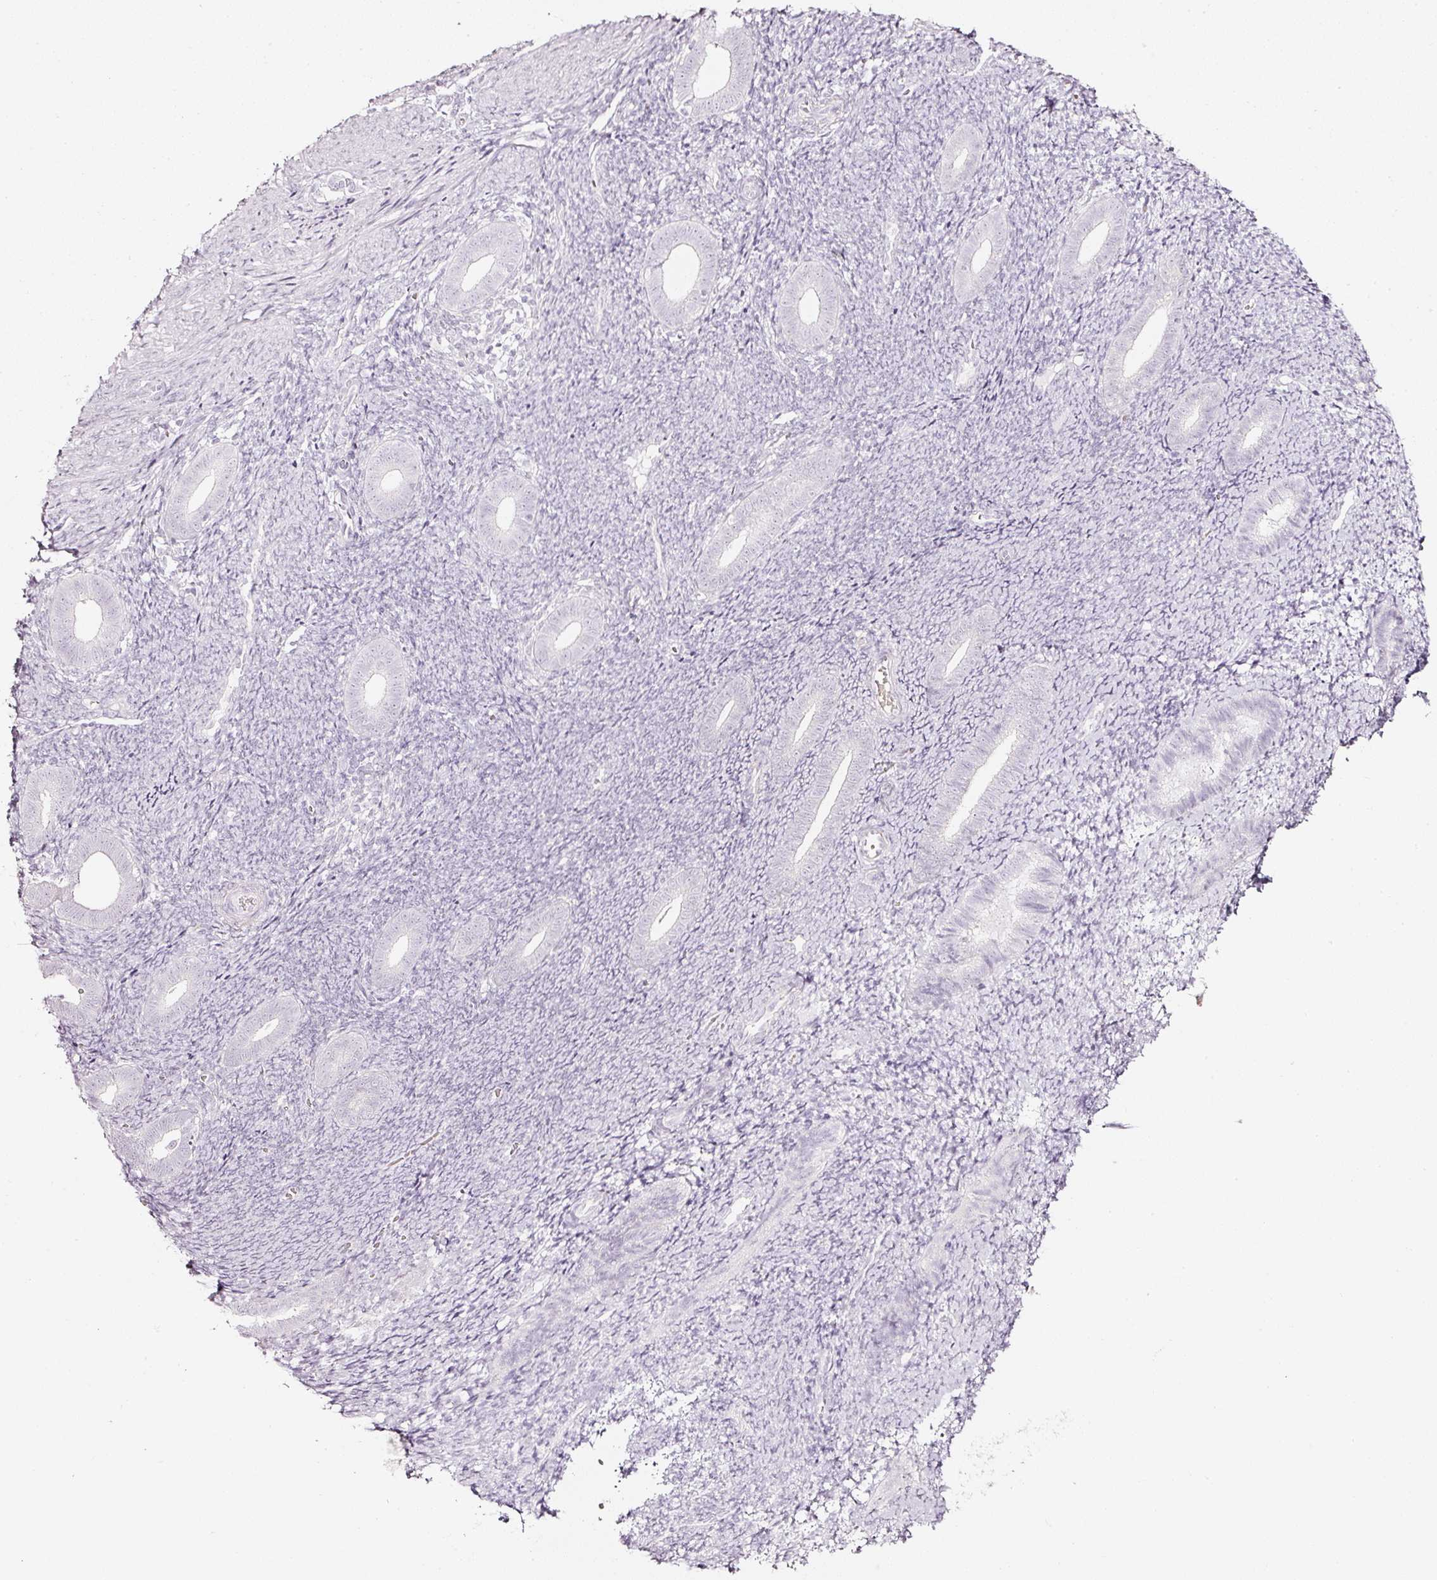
{"staining": {"intensity": "negative", "quantity": "none", "location": "none"}, "tissue": "endometrium", "cell_type": "Cells in endometrial stroma", "image_type": "normal", "snomed": [{"axis": "morphology", "description": "Normal tissue, NOS"}, {"axis": "topography", "description": "Endometrium"}], "caption": "This is an immunohistochemistry histopathology image of benign endometrium. There is no expression in cells in endometrial stroma.", "gene": "SDF4", "patient": {"sex": "female", "age": 39}}